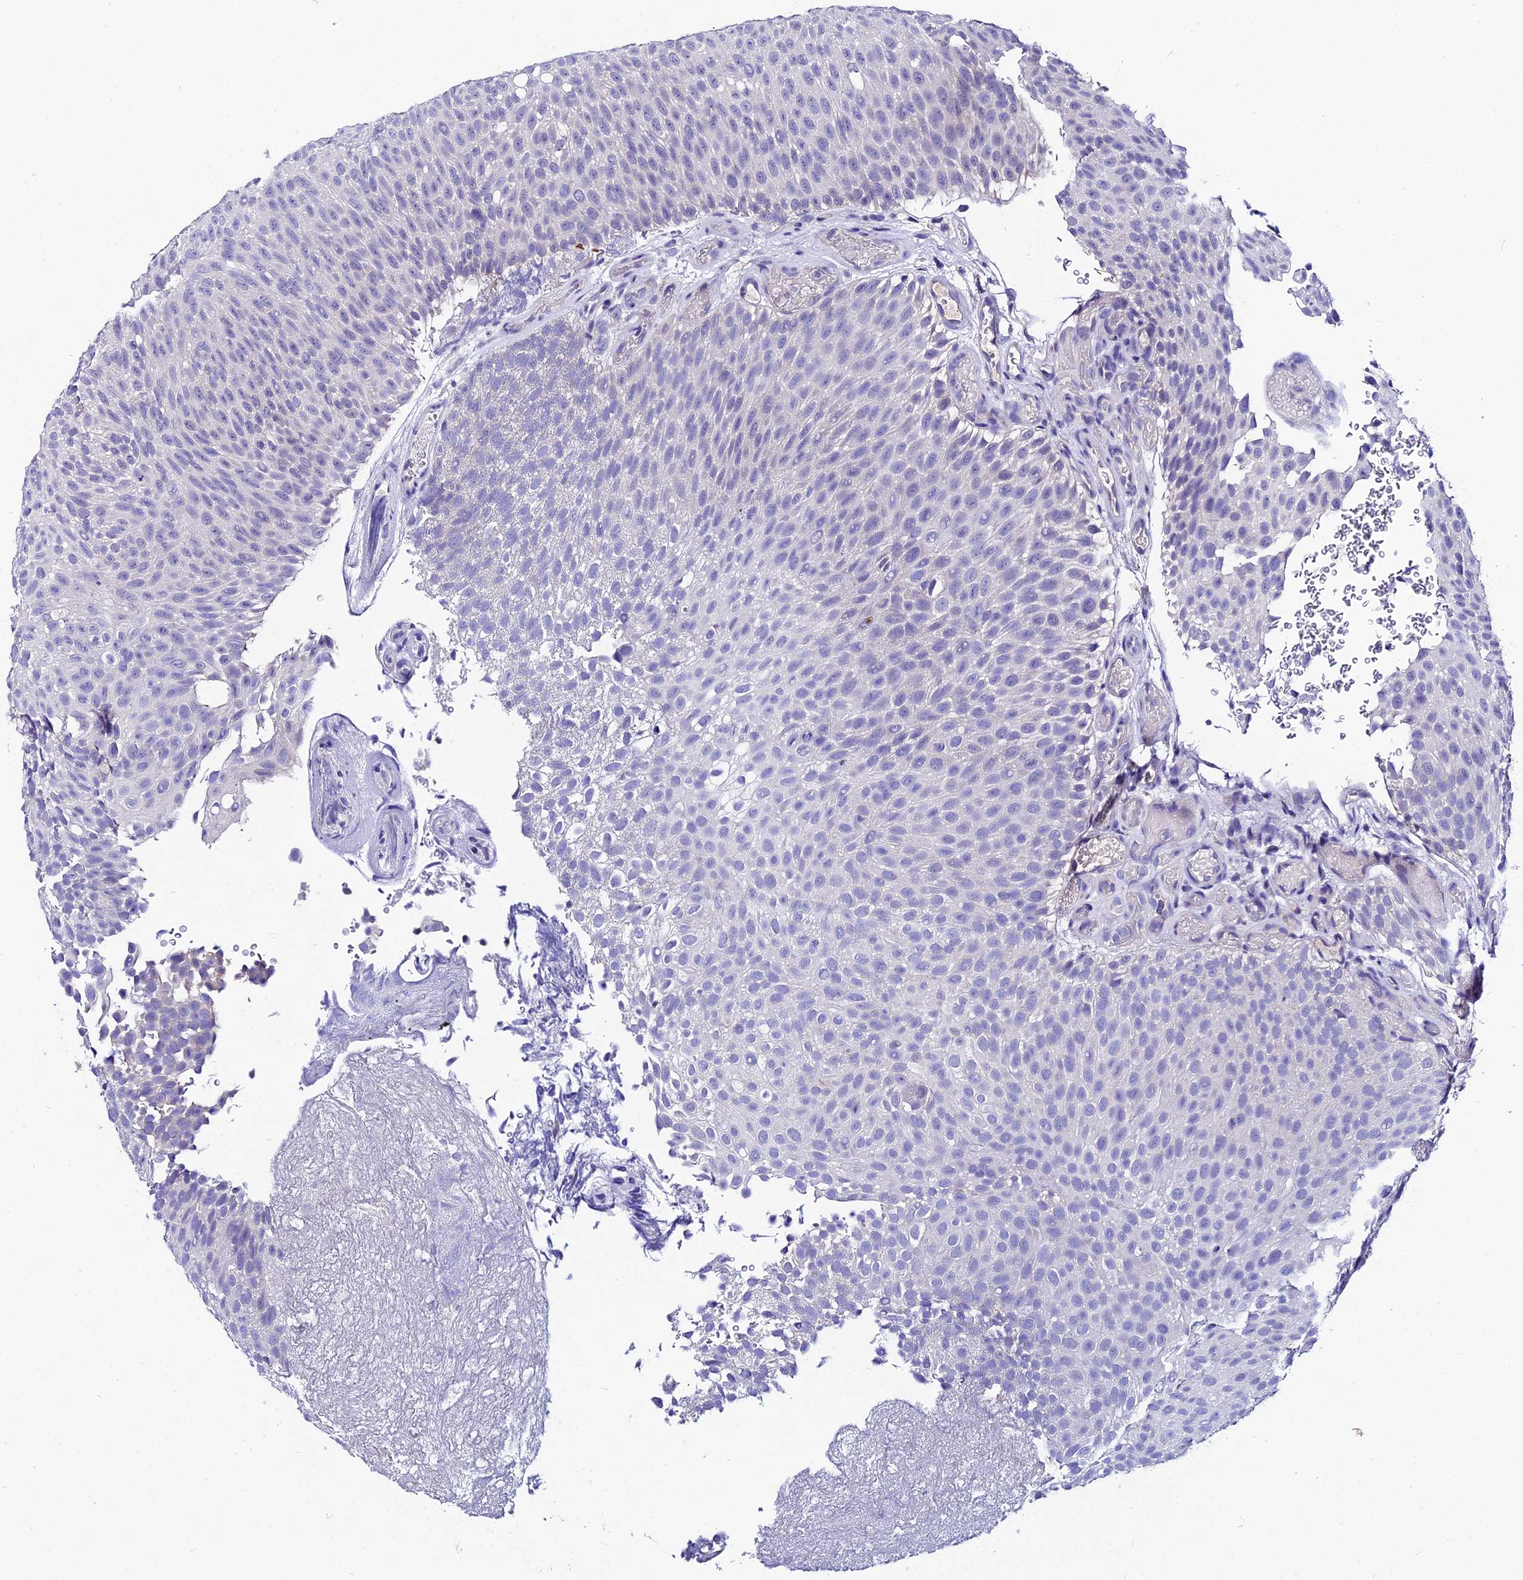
{"staining": {"intensity": "negative", "quantity": "none", "location": "none"}, "tissue": "urothelial cancer", "cell_type": "Tumor cells", "image_type": "cancer", "snomed": [{"axis": "morphology", "description": "Urothelial carcinoma, Low grade"}, {"axis": "topography", "description": "Urinary bladder"}], "caption": "A histopathology image of human urothelial cancer is negative for staining in tumor cells.", "gene": "LGALS7", "patient": {"sex": "male", "age": 78}}